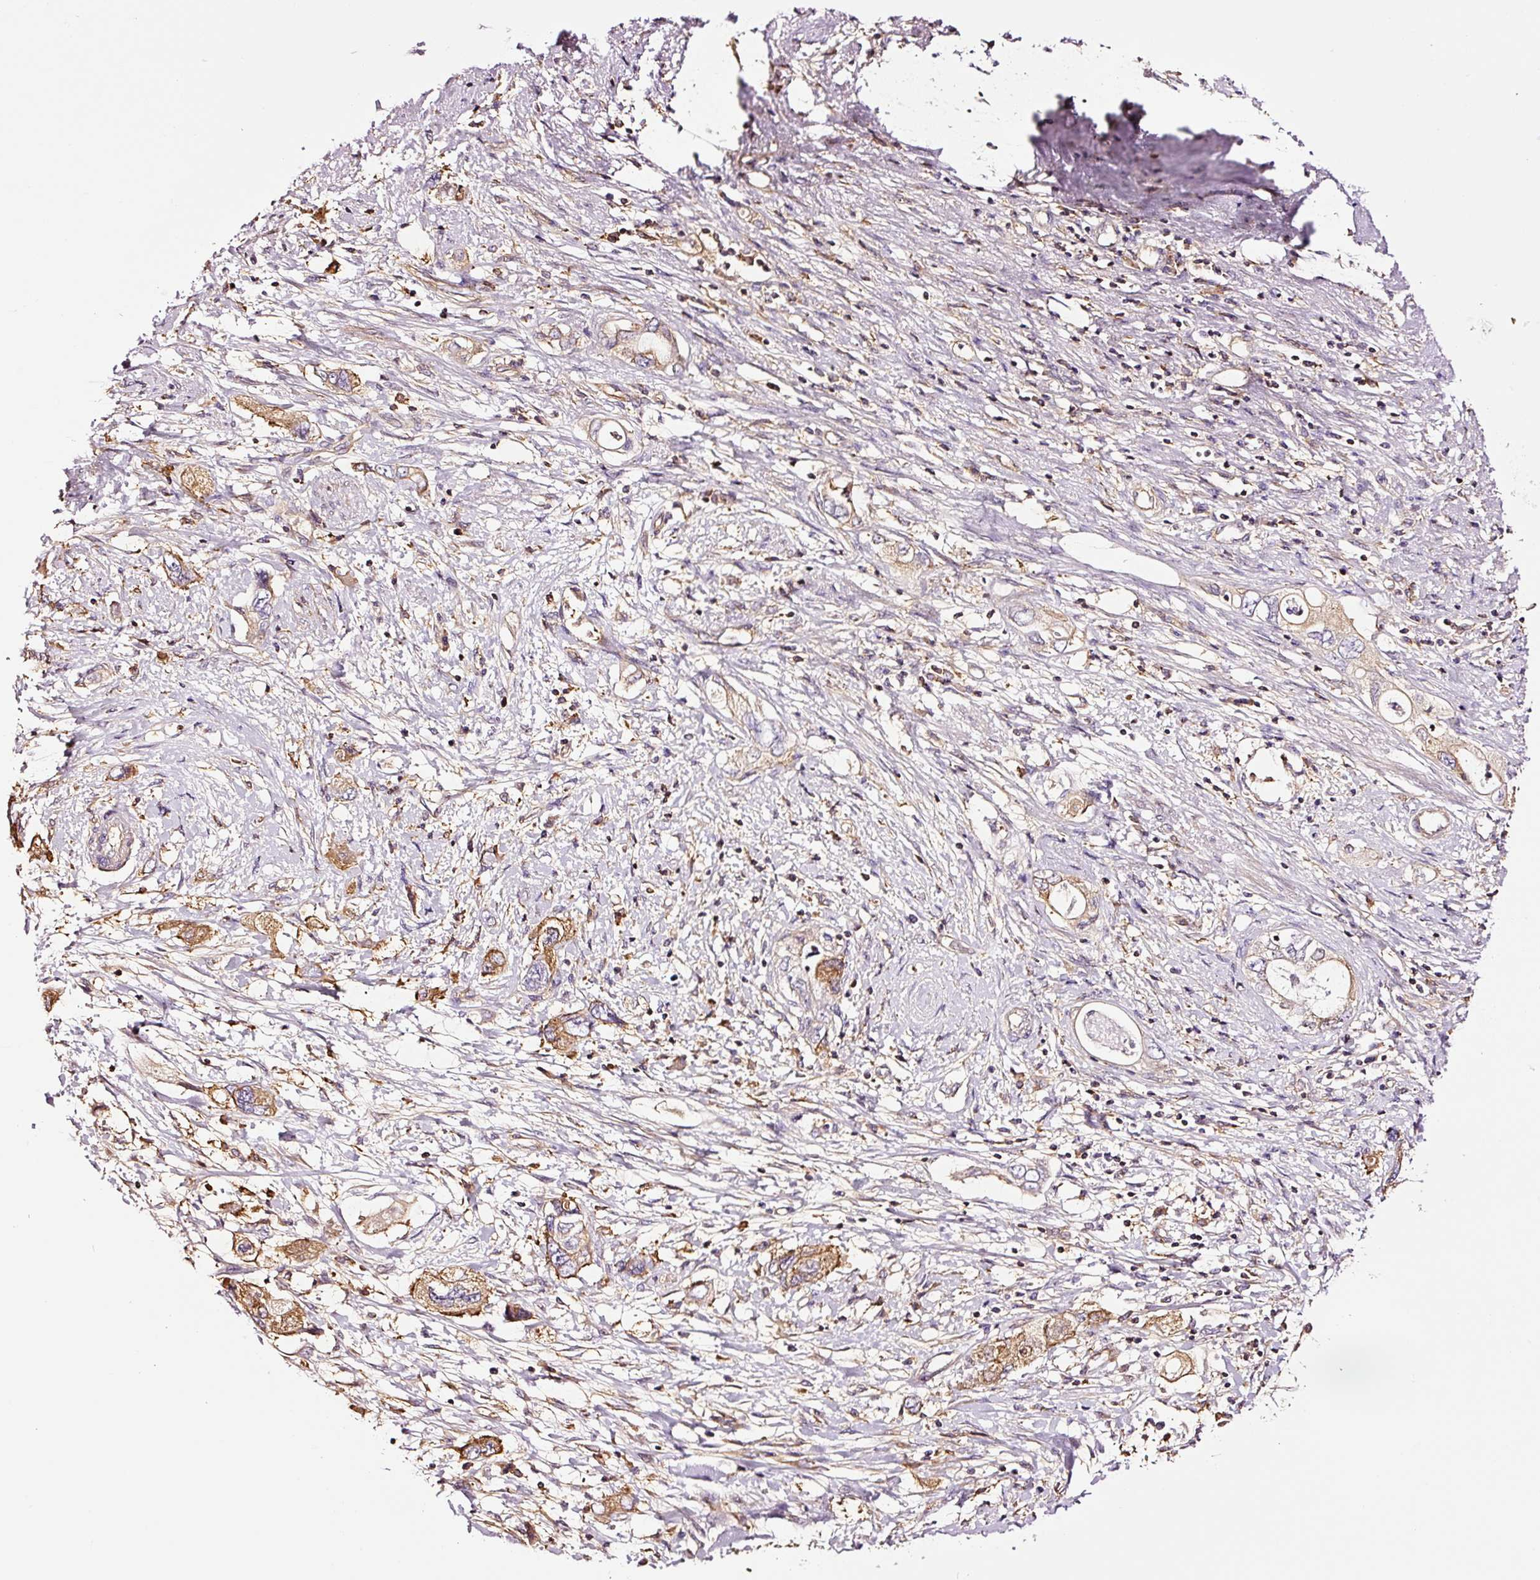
{"staining": {"intensity": "moderate", "quantity": "<25%", "location": "cytoplasmic/membranous"}, "tissue": "pancreatic cancer", "cell_type": "Tumor cells", "image_type": "cancer", "snomed": [{"axis": "morphology", "description": "Adenocarcinoma, NOS"}, {"axis": "topography", "description": "Pancreas"}], "caption": "Immunohistochemistry image of pancreatic adenocarcinoma stained for a protein (brown), which demonstrates low levels of moderate cytoplasmic/membranous staining in about <25% of tumor cells.", "gene": "METAP1", "patient": {"sex": "female", "age": 73}}